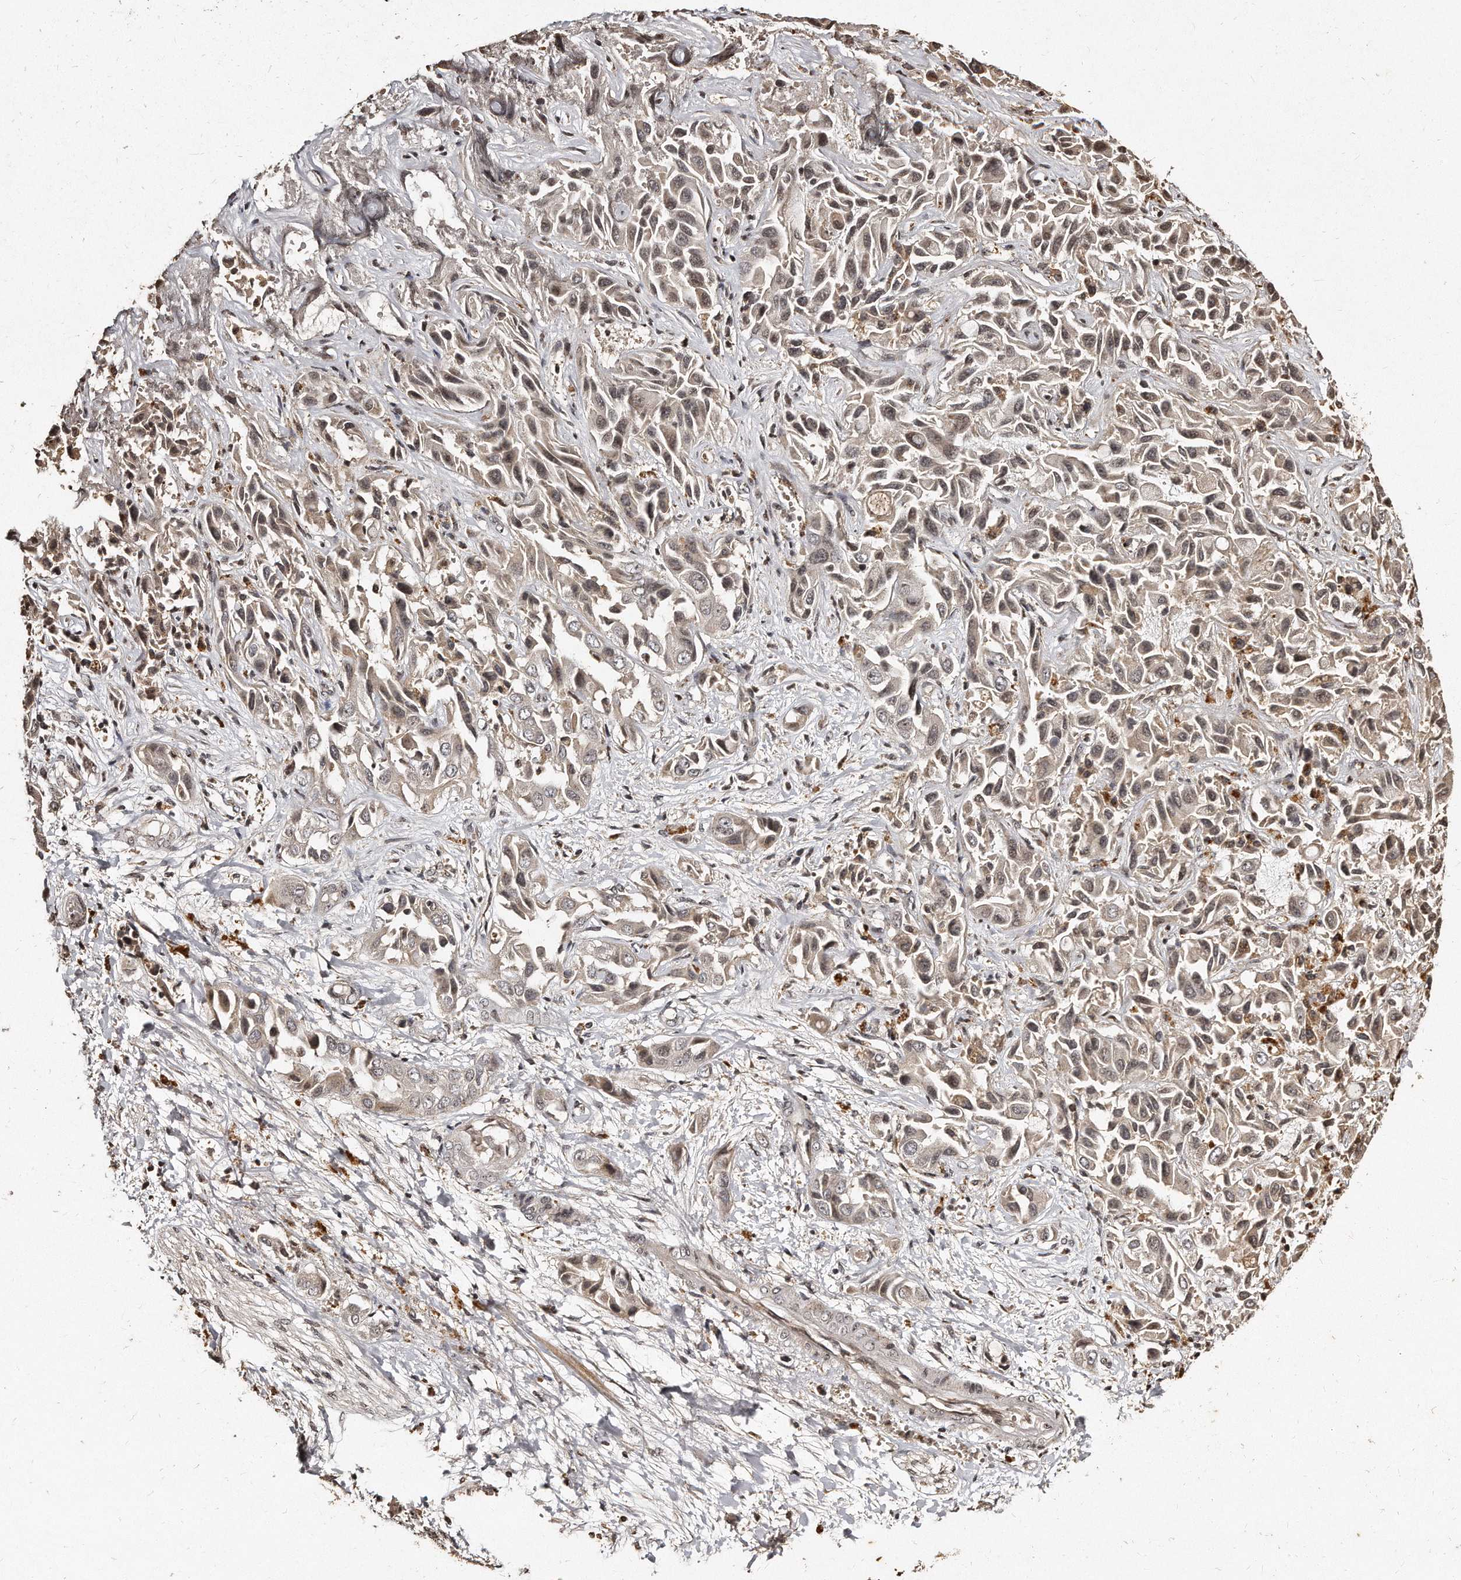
{"staining": {"intensity": "weak", "quantity": ">75%", "location": "cytoplasmic/membranous,nuclear"}, "tissue": "liver cancer", "cell_type": "Tumor cells", "image_type": "cancer", "snomed": [{"axis": "morphology", "description": "Cholangiocarcinoma"}, {"axis": "topography", "description": "Liver"}], "caption": "Liver cancer (cholangiocarcinoma) tissue shows weak cytoplasmic/membranous and nuclear staining in about >75% of tumor cells, visualized by immunohistochemistry.", "gene": "TSHR", "patient": {"sex": "female", "age": 52}}